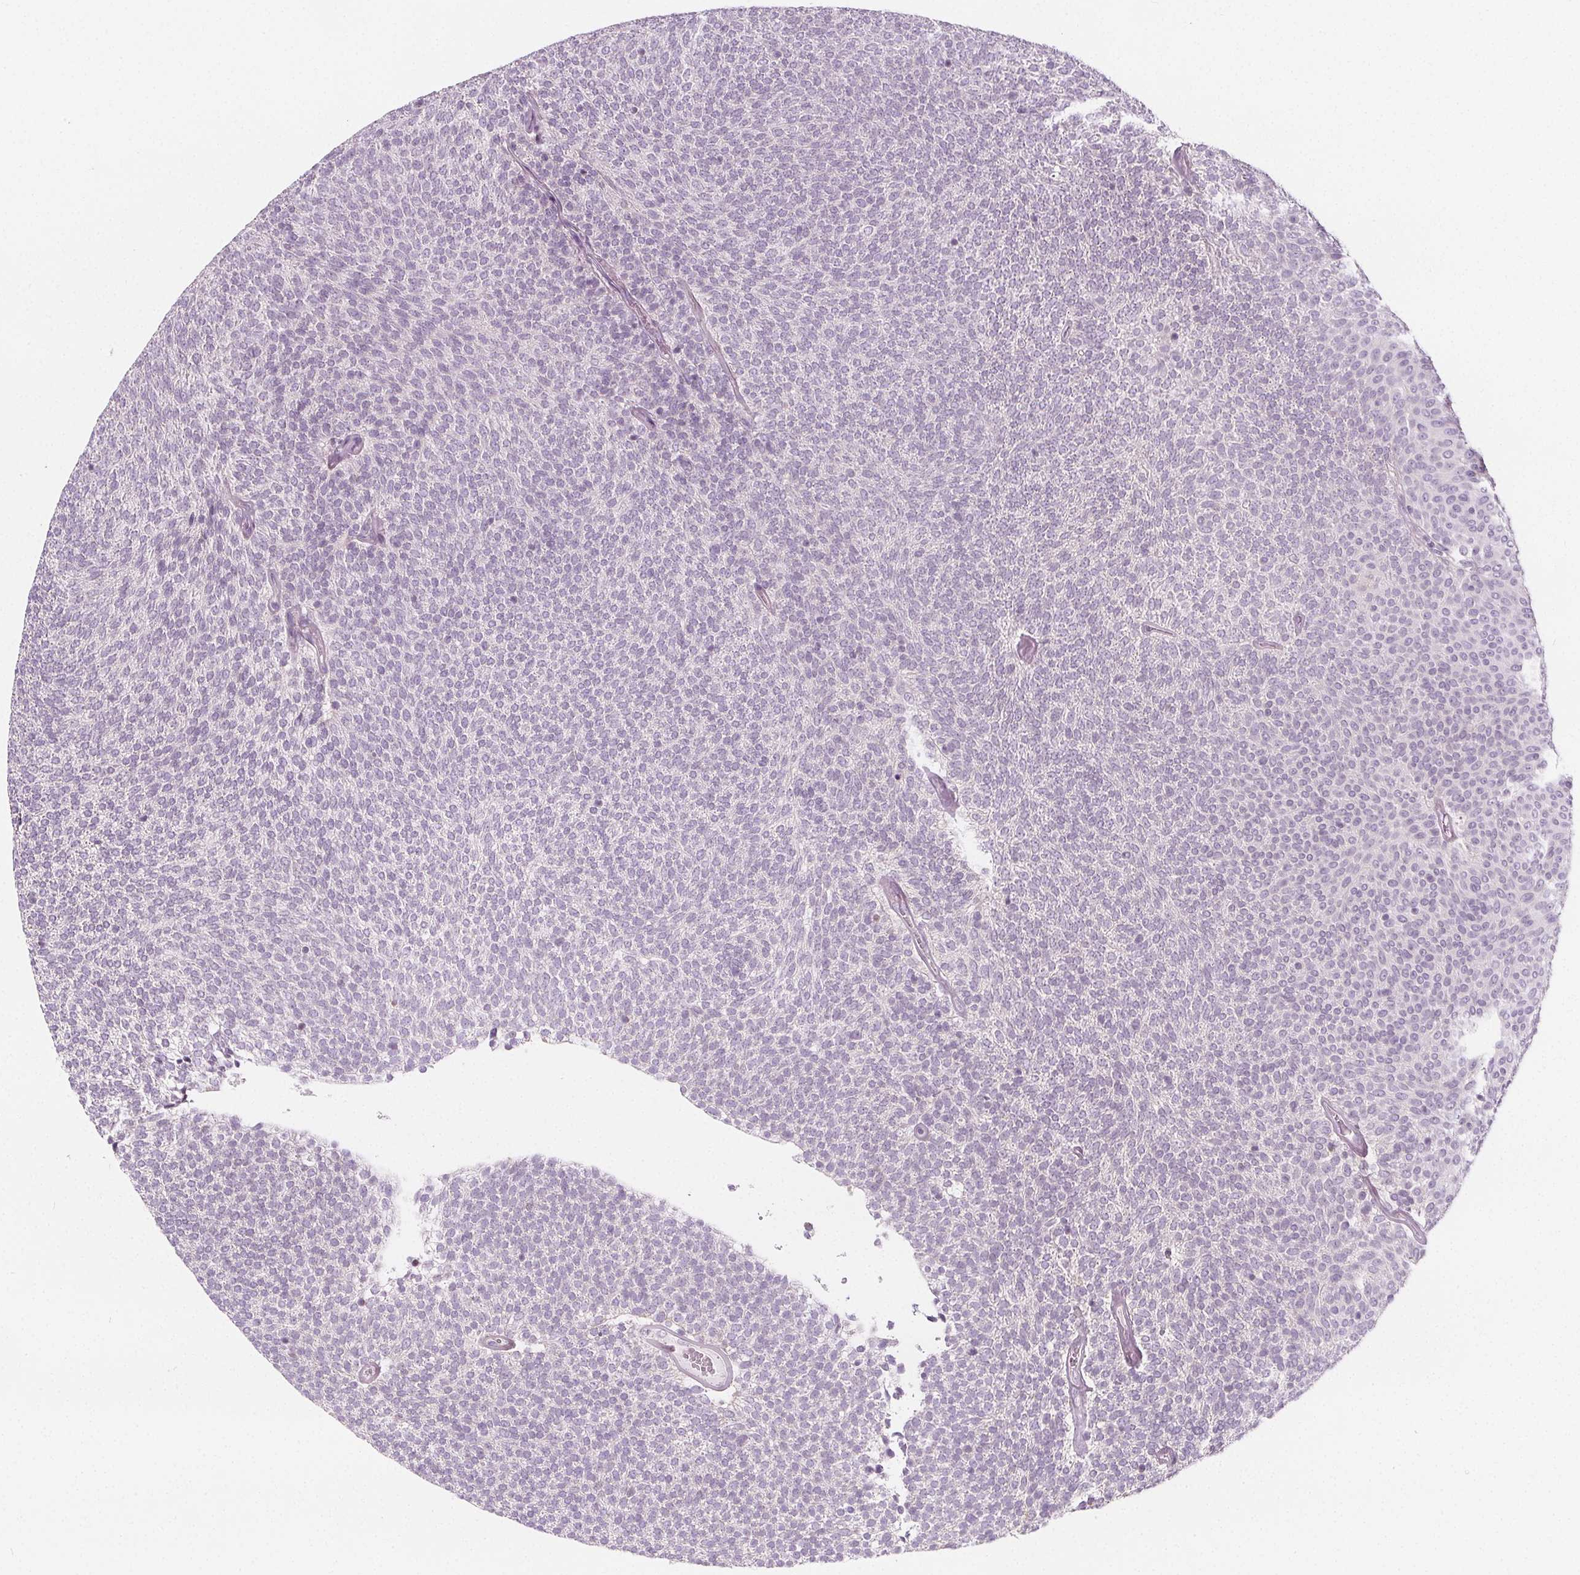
{"staining": {"intensity": "negative", "quantity": "none", "location": "none"}, "tissue": "urothelial cancer", "cell_type": "Tumor cells", "image_type": "cancer", "snomed": [{"axis": "morphology", "description": "Urothelial carcinoma, Low grade"}, {"axis": "topography", "description": "Urinary bladder"}], "caption": "This is an immunohistochemistry (IHC) histopathology image of urothelial carcinoma (low-grade). There is no expression in tumor cells.", "gene": "IL17C", "patient": {"sex": "male", "age": 77}}